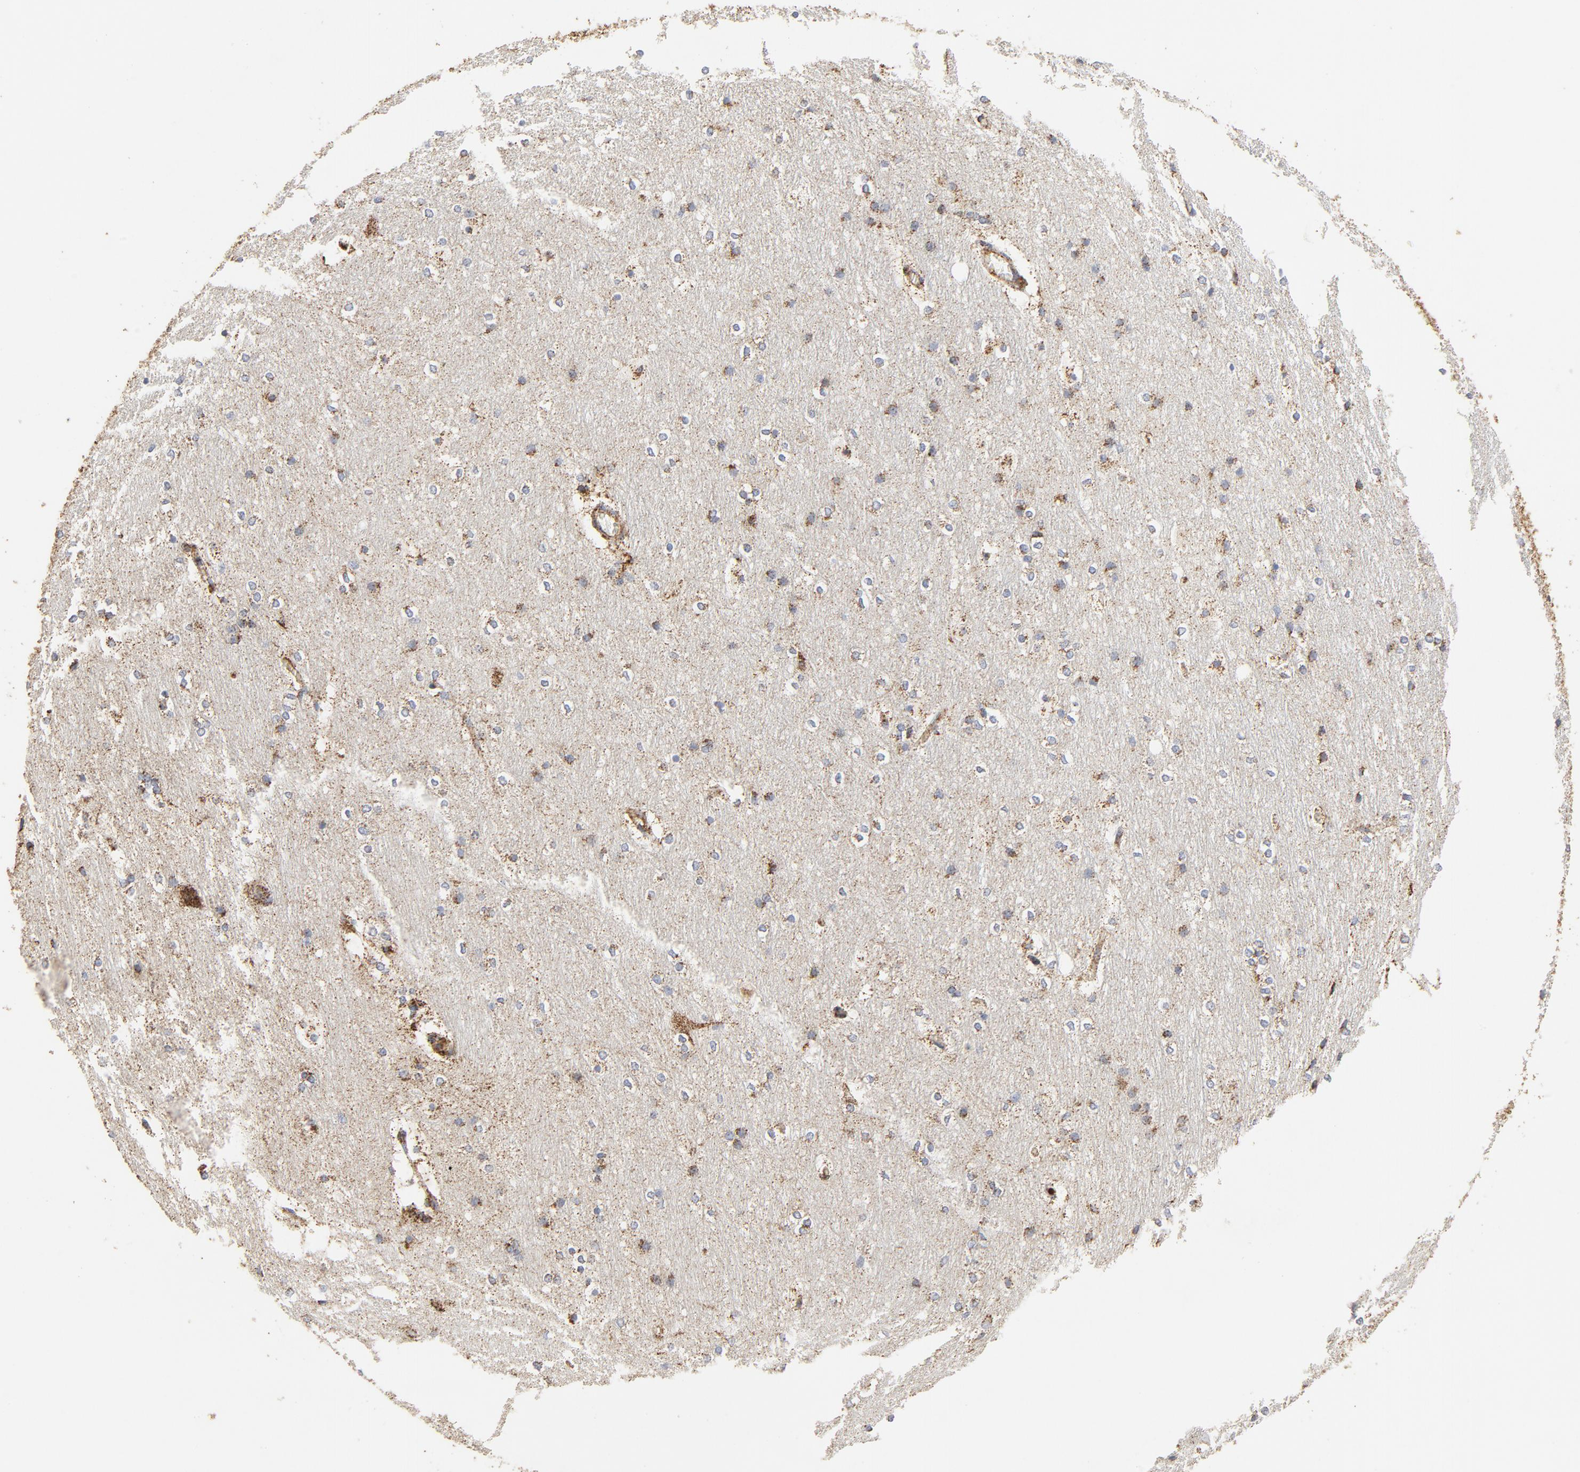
{"staining": {"intensity": "moderate", "quantity": ">75%", "location": "cytoplasmic/membranous"}, "tissue": "hippocampus", "cell_type": "Glial cells", "image_type": "normal", "snomed": [{"axis": "morphology", "description": "Normal tissue, NOS"}, {"axis": "topography", "description": "Hippocampus"}], "caption": "Moderate cytoplasmic/membranous positivity for a protein is appreciated in about >75% of glial cells of unremarkable hippocampus using IHC.", "gene": "PCNX4", "patient": {"sex": "female", "age": 19}}